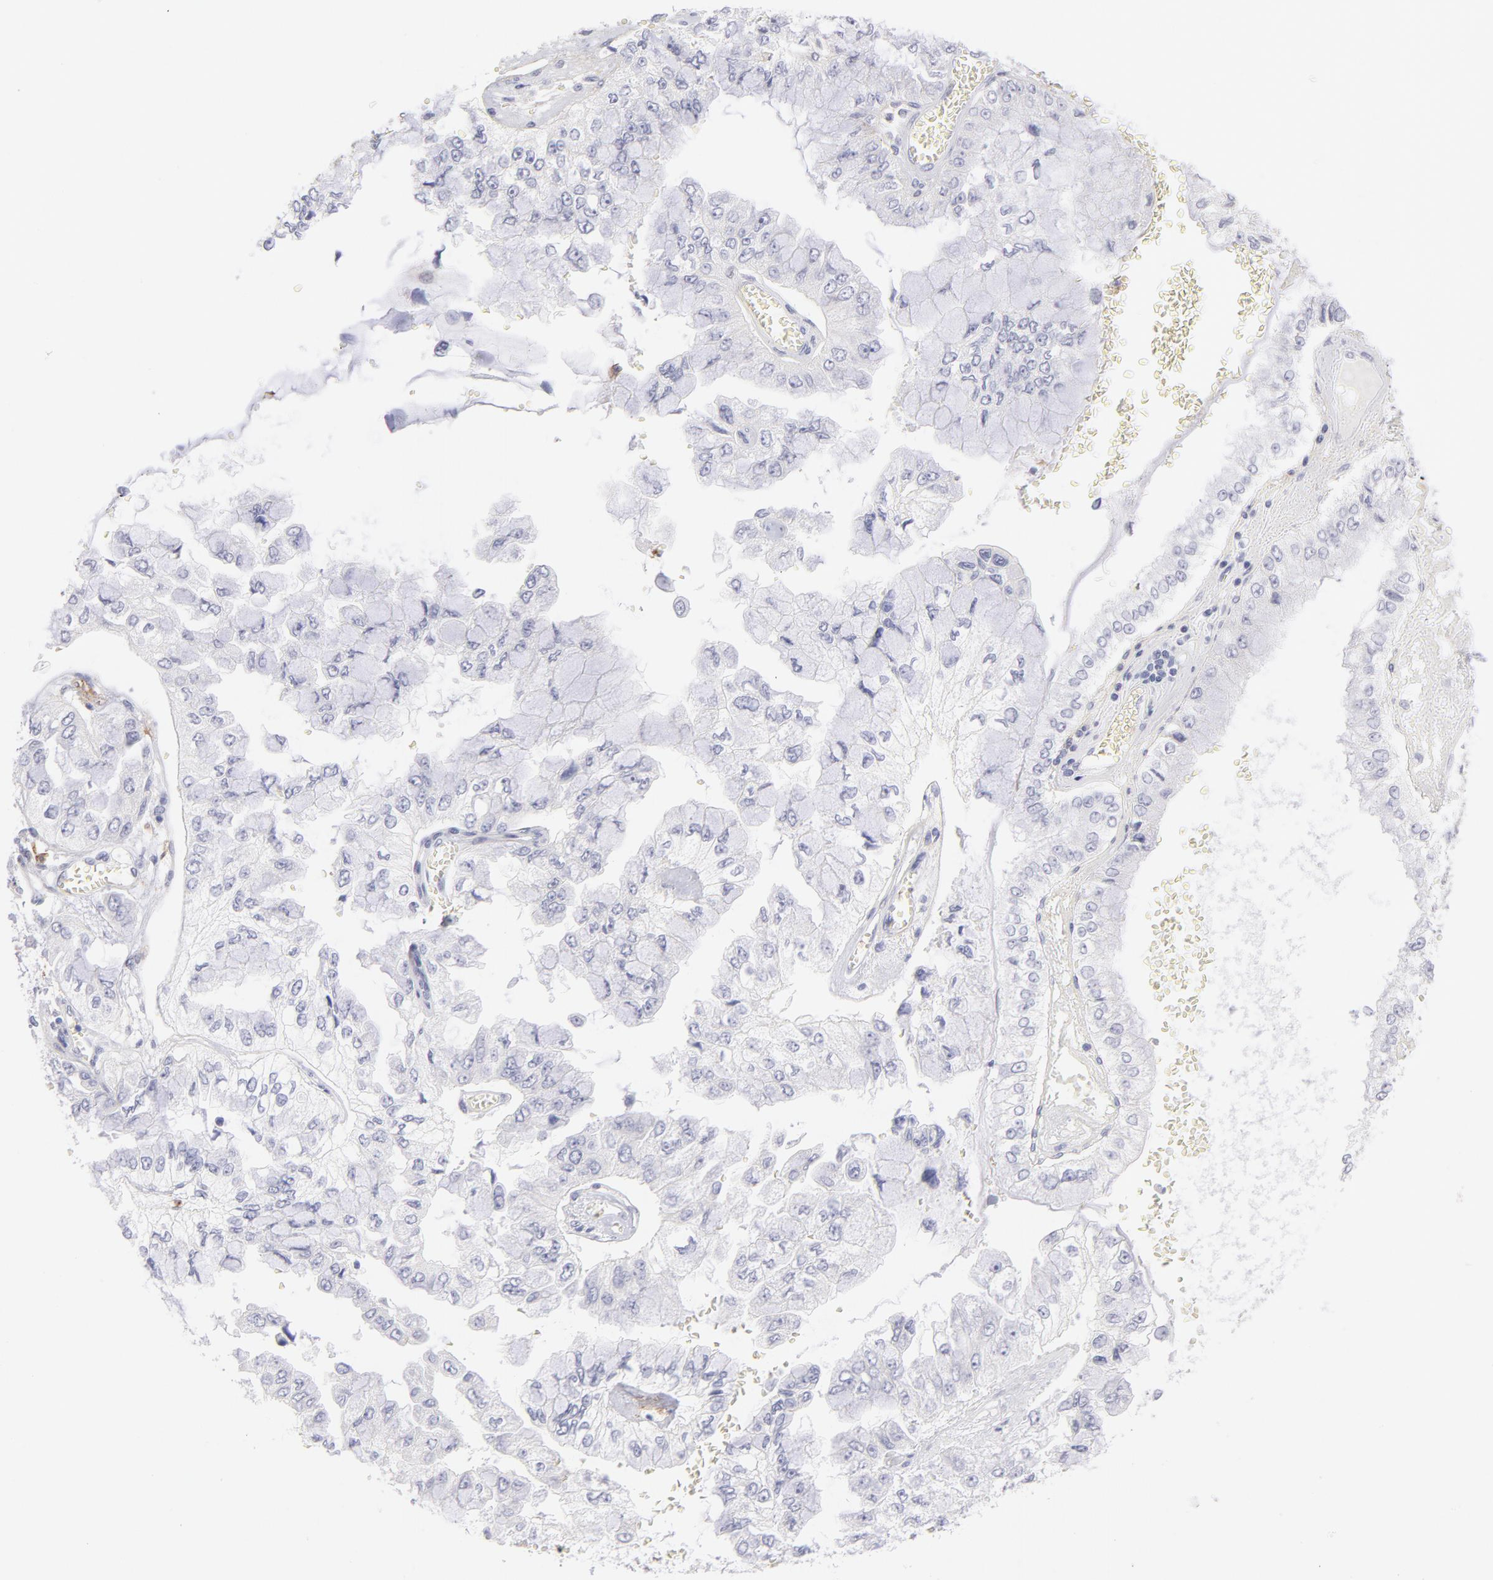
{"staining": {"intensity": "negative", "quantity": "none", "location": "none"}, "tissue": "liver cancer", "cell_type": "Tumor cells", "image_type": "cancer", "snomed": [{"axis": "morphology", "description": "Cholangiocarcinoma"}, {"axis": "topography", "description": "Liver"}], "caption": "Immunohistochemical staining of liver cancer shows no significant expression in tumor cells.", "gene": "LTB4R", "patient": {"sex": "female", "age": 79}}